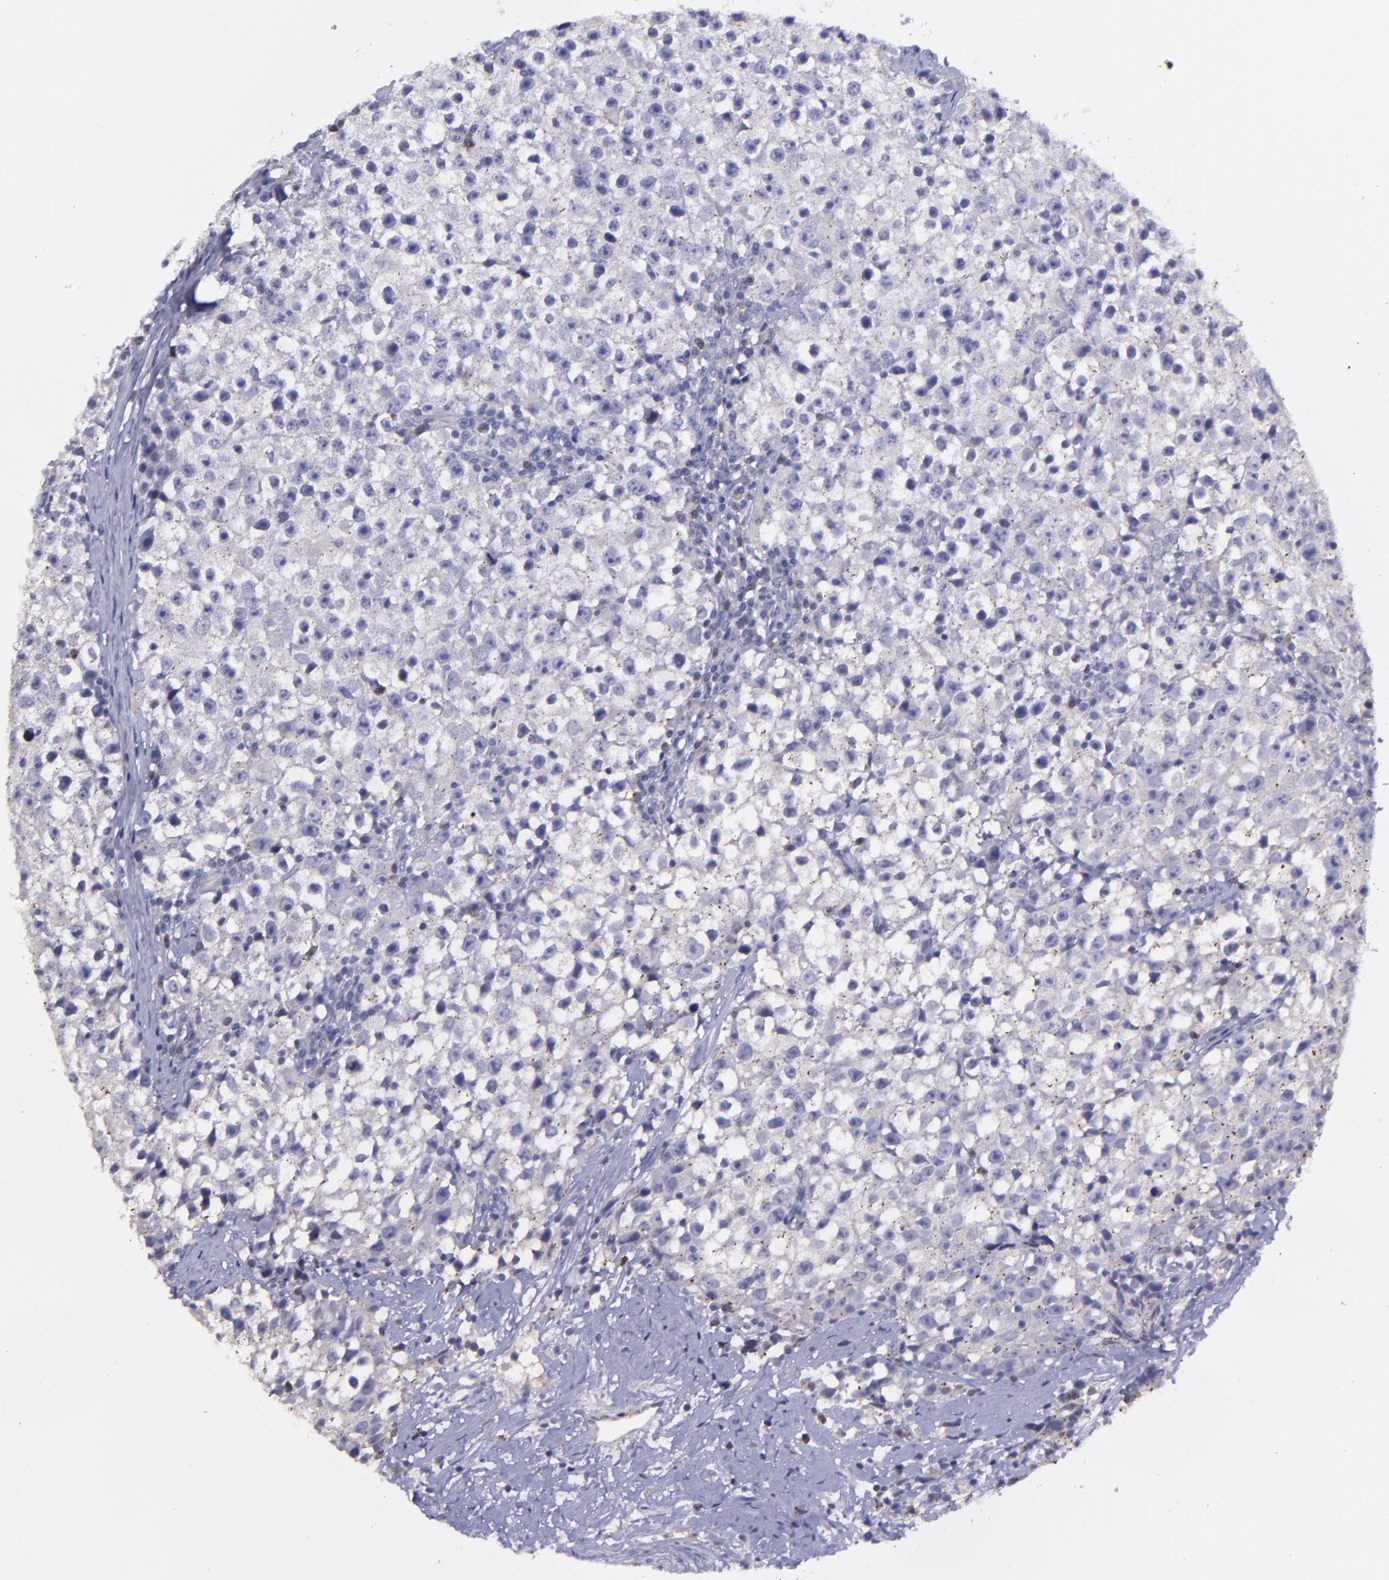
{"staining": {"intensity": "negative", "quantity": "none", "location": "none"}, "tissue": "testis cancer", "cell_type": "Tumor cells", "image_type": "cancer", "snomed": [{"axis": "morphology", "description": "Seminoma, NOS"}, {"axis": "topography", "description": "Testis"}], "caption": "Tumor cells show no significant protein staining in seminoma (testis).", "gene": "MASP1", "patient": {"sex": "male", "age": 35}}